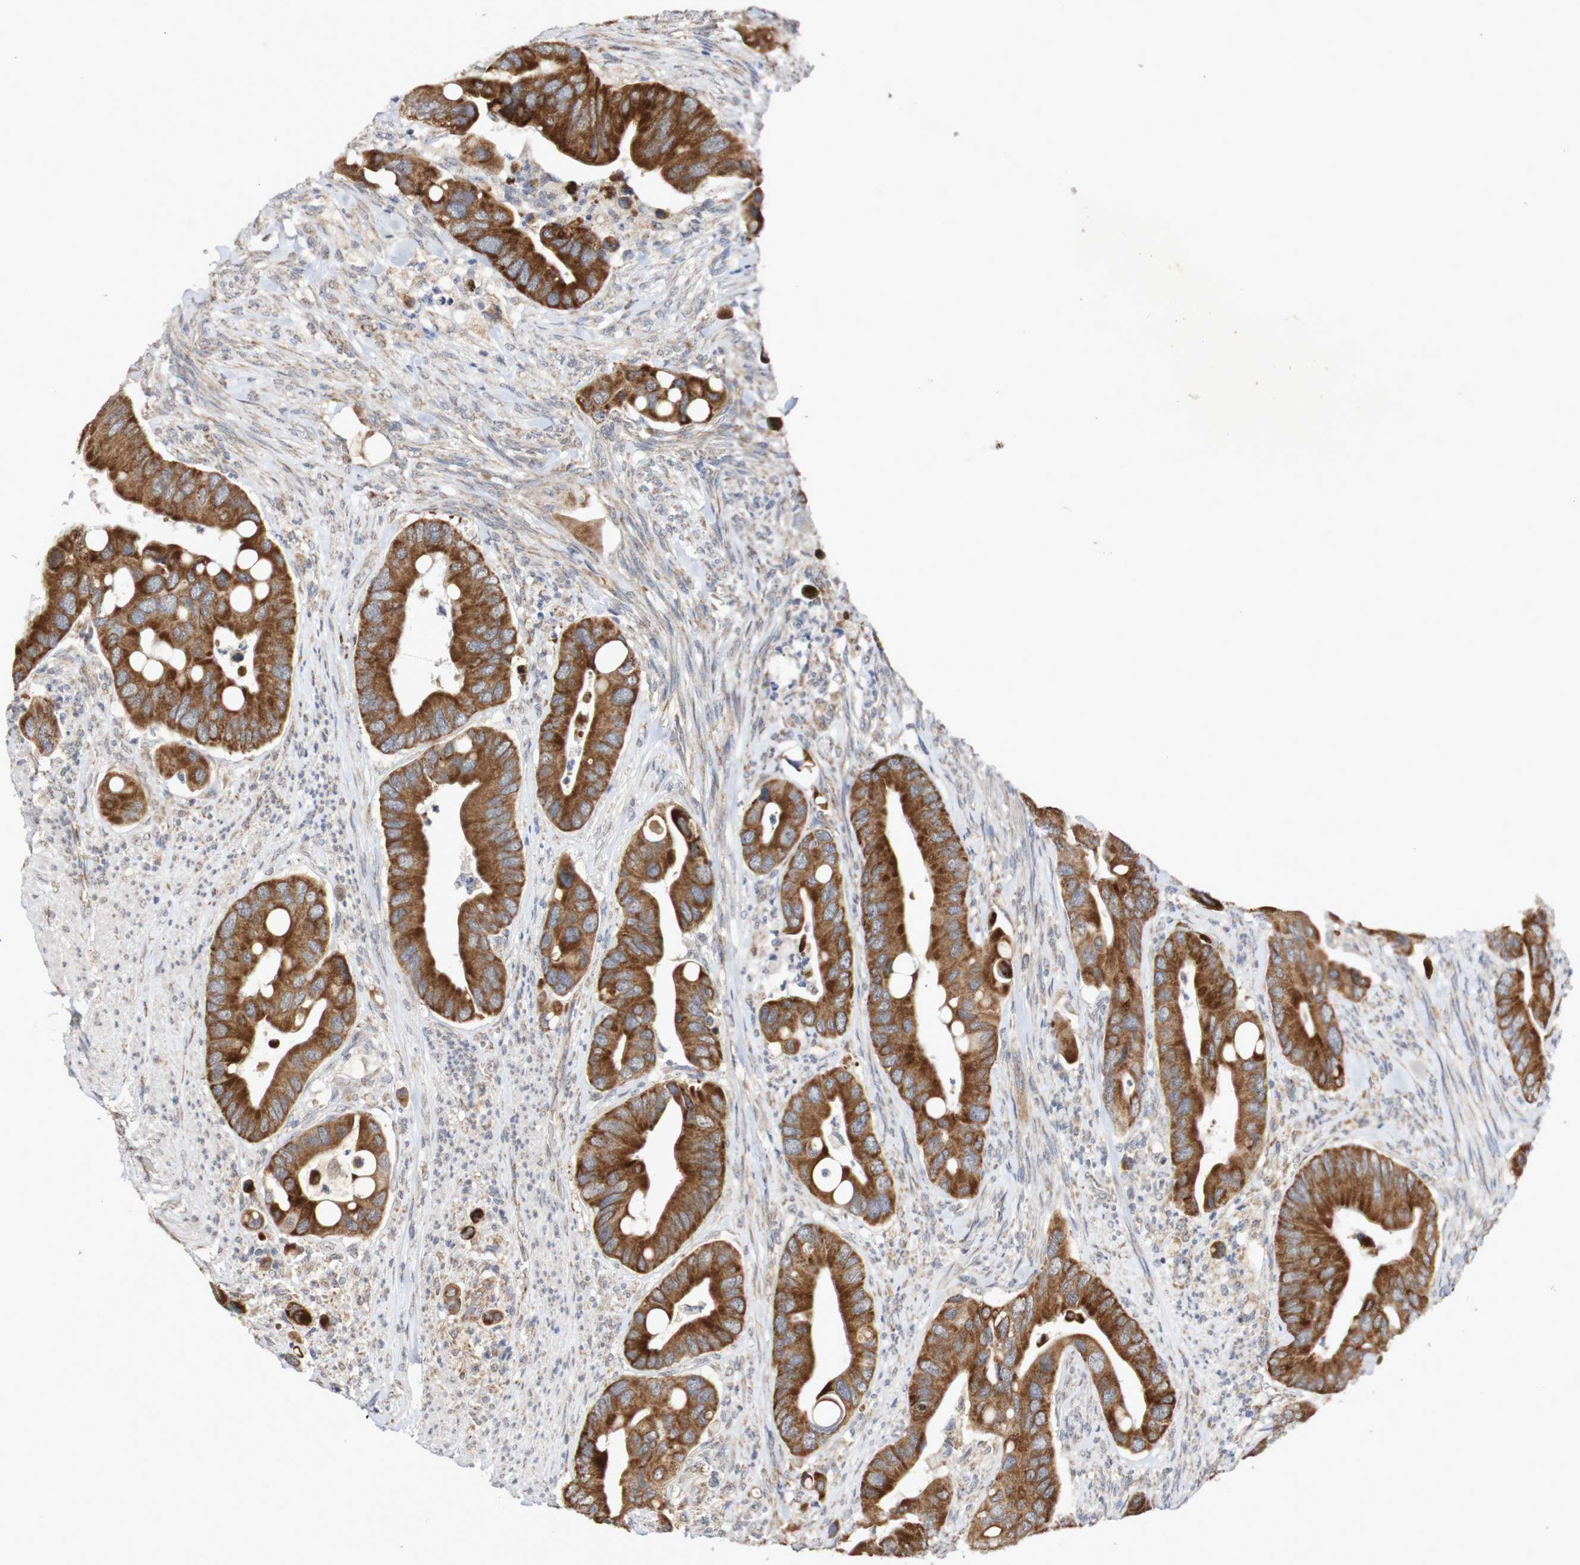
{"staining": {"intensity": "strong", "quantity": ">75%", "location": "cytoplasmic/membranous"}, "tissue": "colorectal cancer", "cell_type": "Tumor cells", "image_type": "cancer", "snomed": [{"axis": "morphology", "description": "Adenocarcinoma, NOS"}, {"axis": "topography", "description": "Rectum"}], "caption": "Colorectal cancer (adenocarcinoma) was stained to show a protein in brown. There is high levels of strong cytoplasmic/membranous expression in approximately >75% of tumor cells. The protein of interest is shown in brown color, while the nuclei are stained blue.", "gene": "DVL1", "patient": {"sex": "female", "age": 57}}